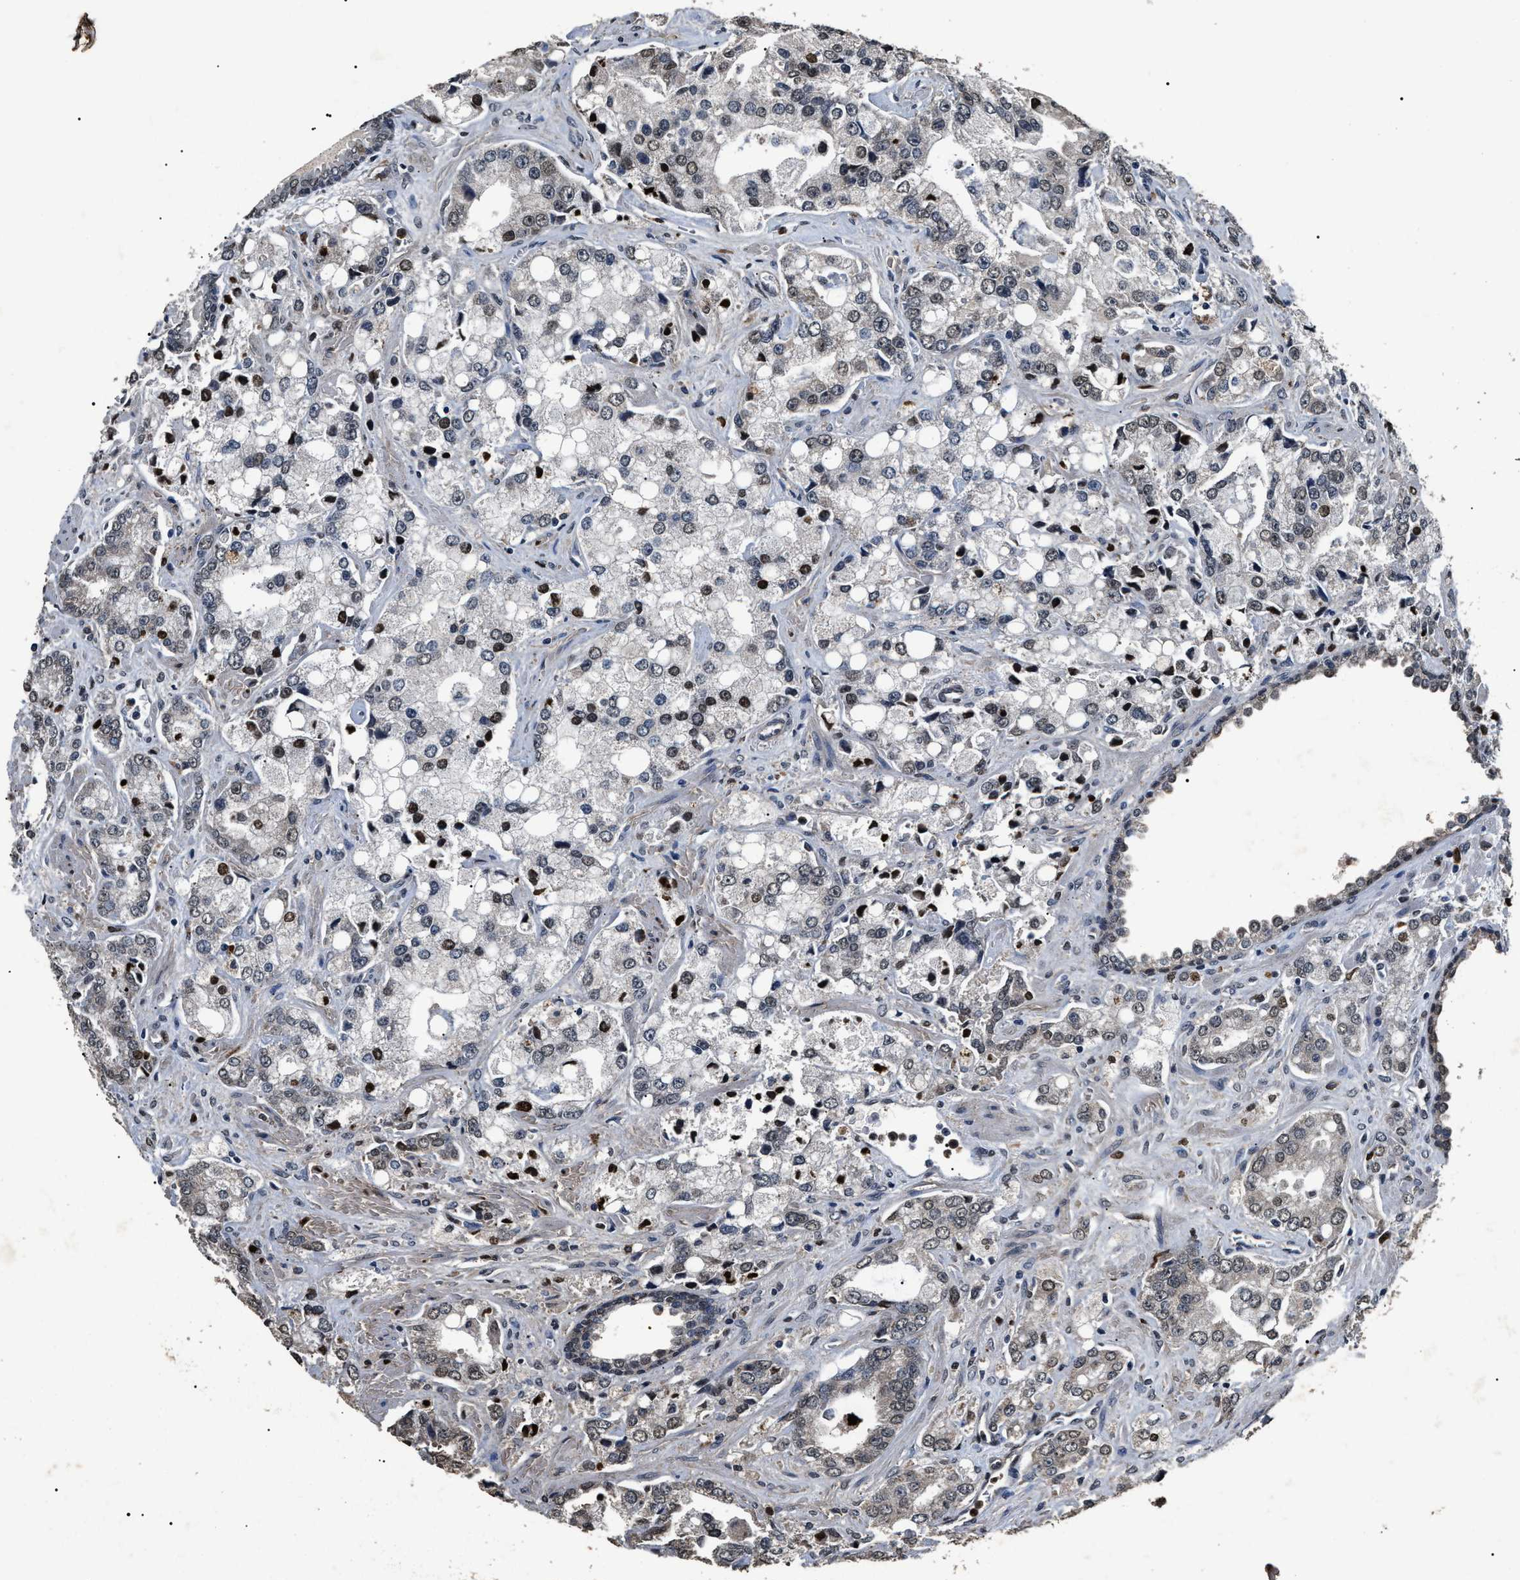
{"staining": {"intensity": "weak", "quantity": "<25%", "location": "nuclear"}, "tissue": "prostate cancer", "cell_type": "Tumor cells", "image_type": "cancer", "snomed": [{"axis": "morphology", "description": "Adenocarcinoma, High grade"}, {"axis": "topography", "description": "Prostate"}], "caption": "IHC of prostate cancer (high-grade adenocarcinoma) displays no positivity in tumor cells.", "gene": "ANP32E", "patient": {"sex": "male", "age": 67}}